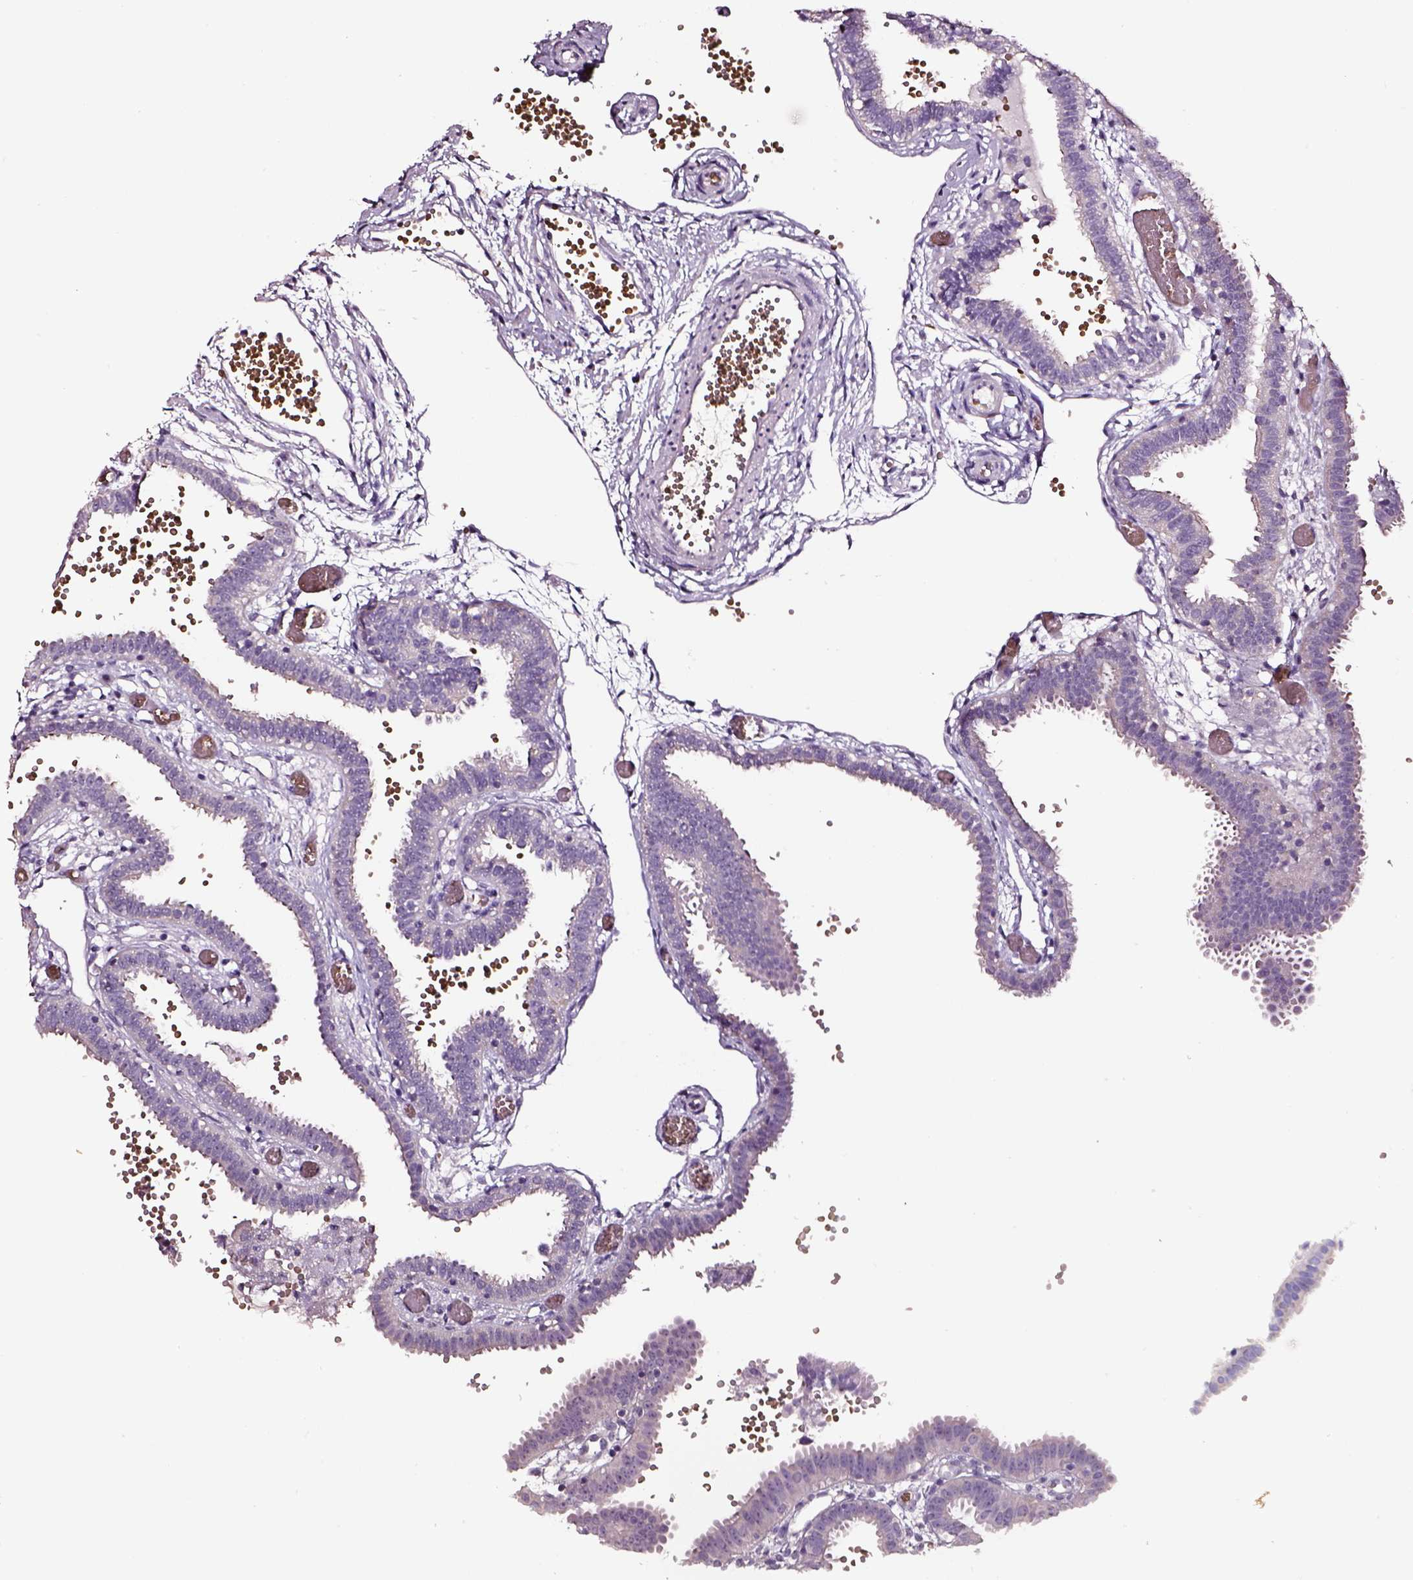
{"staining": {"intensity": "negative", "quantity": "none", "location": "none"}, "tissue": "fallopian tube", "cell_type": "Glandular cells", "image_type": "normal", "snomed": [{"axis": "morphology", "description": "Normal tissue, NOS"}, {"axis": "topography", "description": "Fallopian tube"}], "caption": "A micrograph of human fallopian tube is negative for staining in glandular cells. (DAB immunohistochemistry with hematoxylin counter stain).", "gene": "AADAT", "patient": {"sex": "female", "age": 37}}